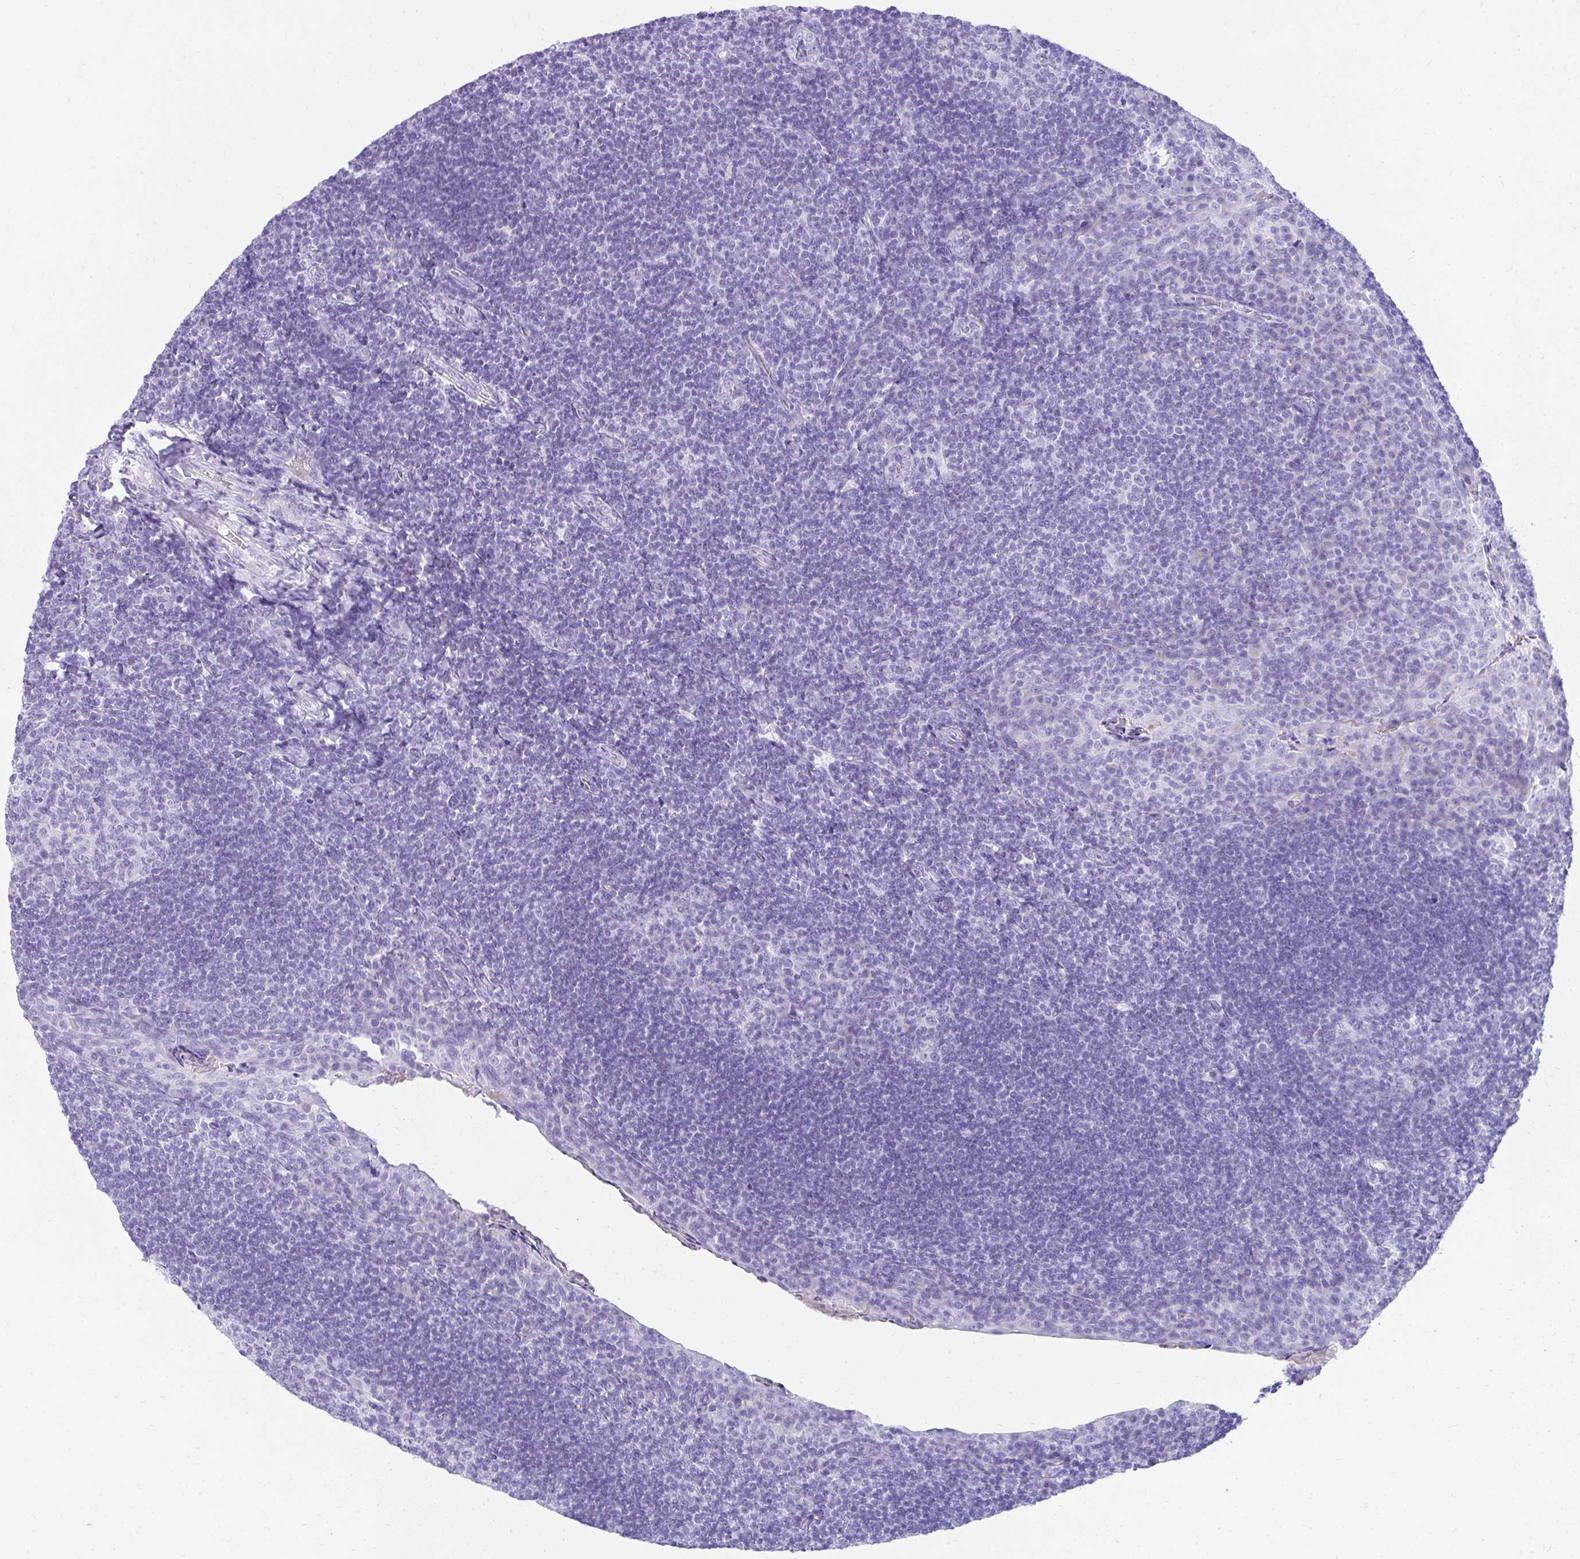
{"staining": {"intensity": "negative", "quantity": "none", "location": "none"}, "tissue": "tonsil", "cell_type": "Germinal center cells", "image_type": "normal", "snomed": [{"axis": "morphology", "description": "Normal tissue, NOS"}, {"axis": "topography", "description": "Tonsil"}], "caption": "Immunohistochemical staining of unremarkable tonsil exhibits no significant staining in germinal center cells.", "gene": "TNNT1", "patient": {"sex": "male", "age": 17}}